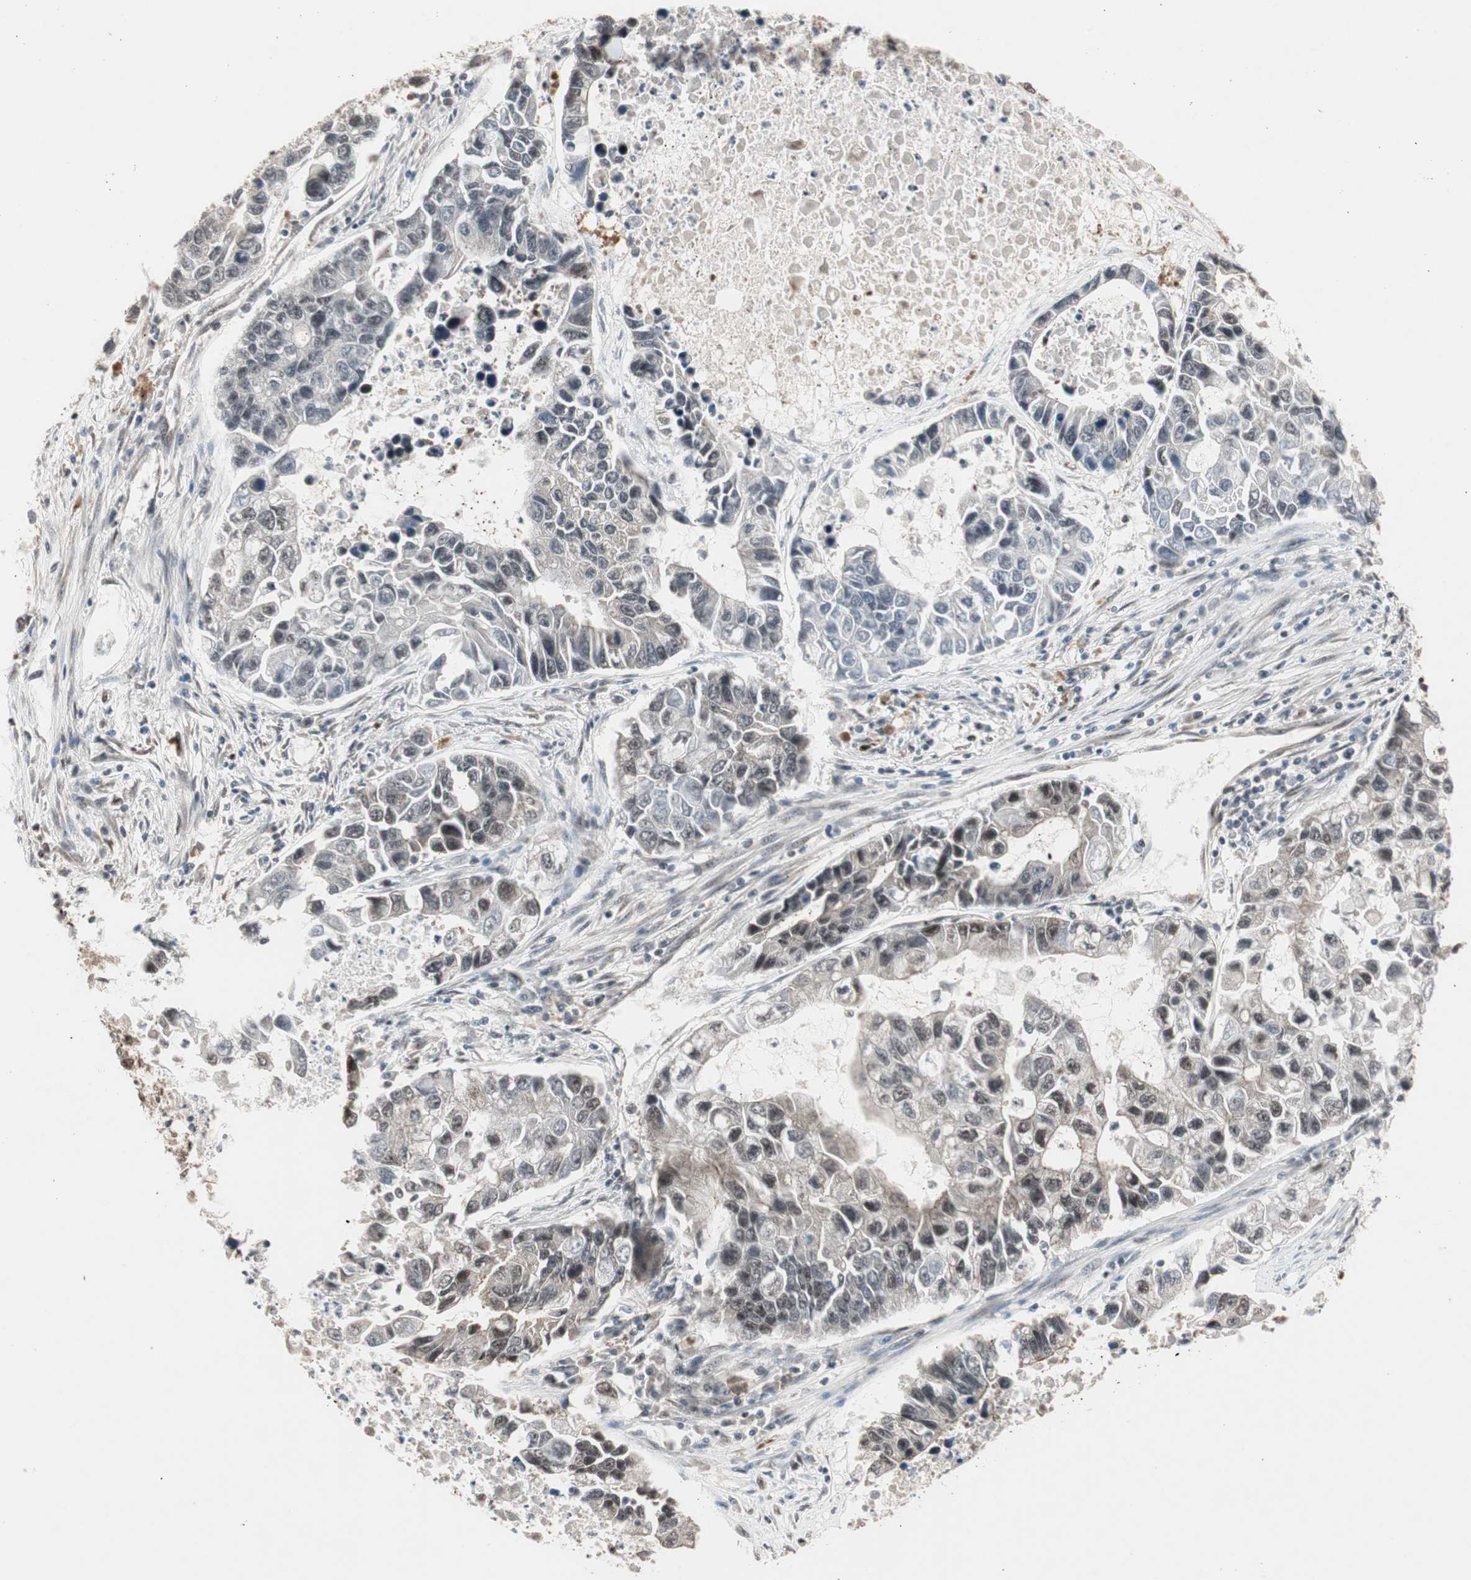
{"staining": {"intensity": "weak", "quantity": "25%-75%", "location": "nuclear"}, "tissue": "lung cancer", "cell_type": "Tumor cells", "image_type": "cancer", "snomed": [{"axis": "morphology", "description": "Adenocarcinoma, NOS"}, {"axis": "topography", "description": "Lung"}], "caption": "Lung adenocarcinoma stained for a protein (brown) reveals weak nuclear positive expression in about 25%-75% of tumor cells.", "gene": "CSNK2B", "patient": {"sex": "female", "age": 51}}